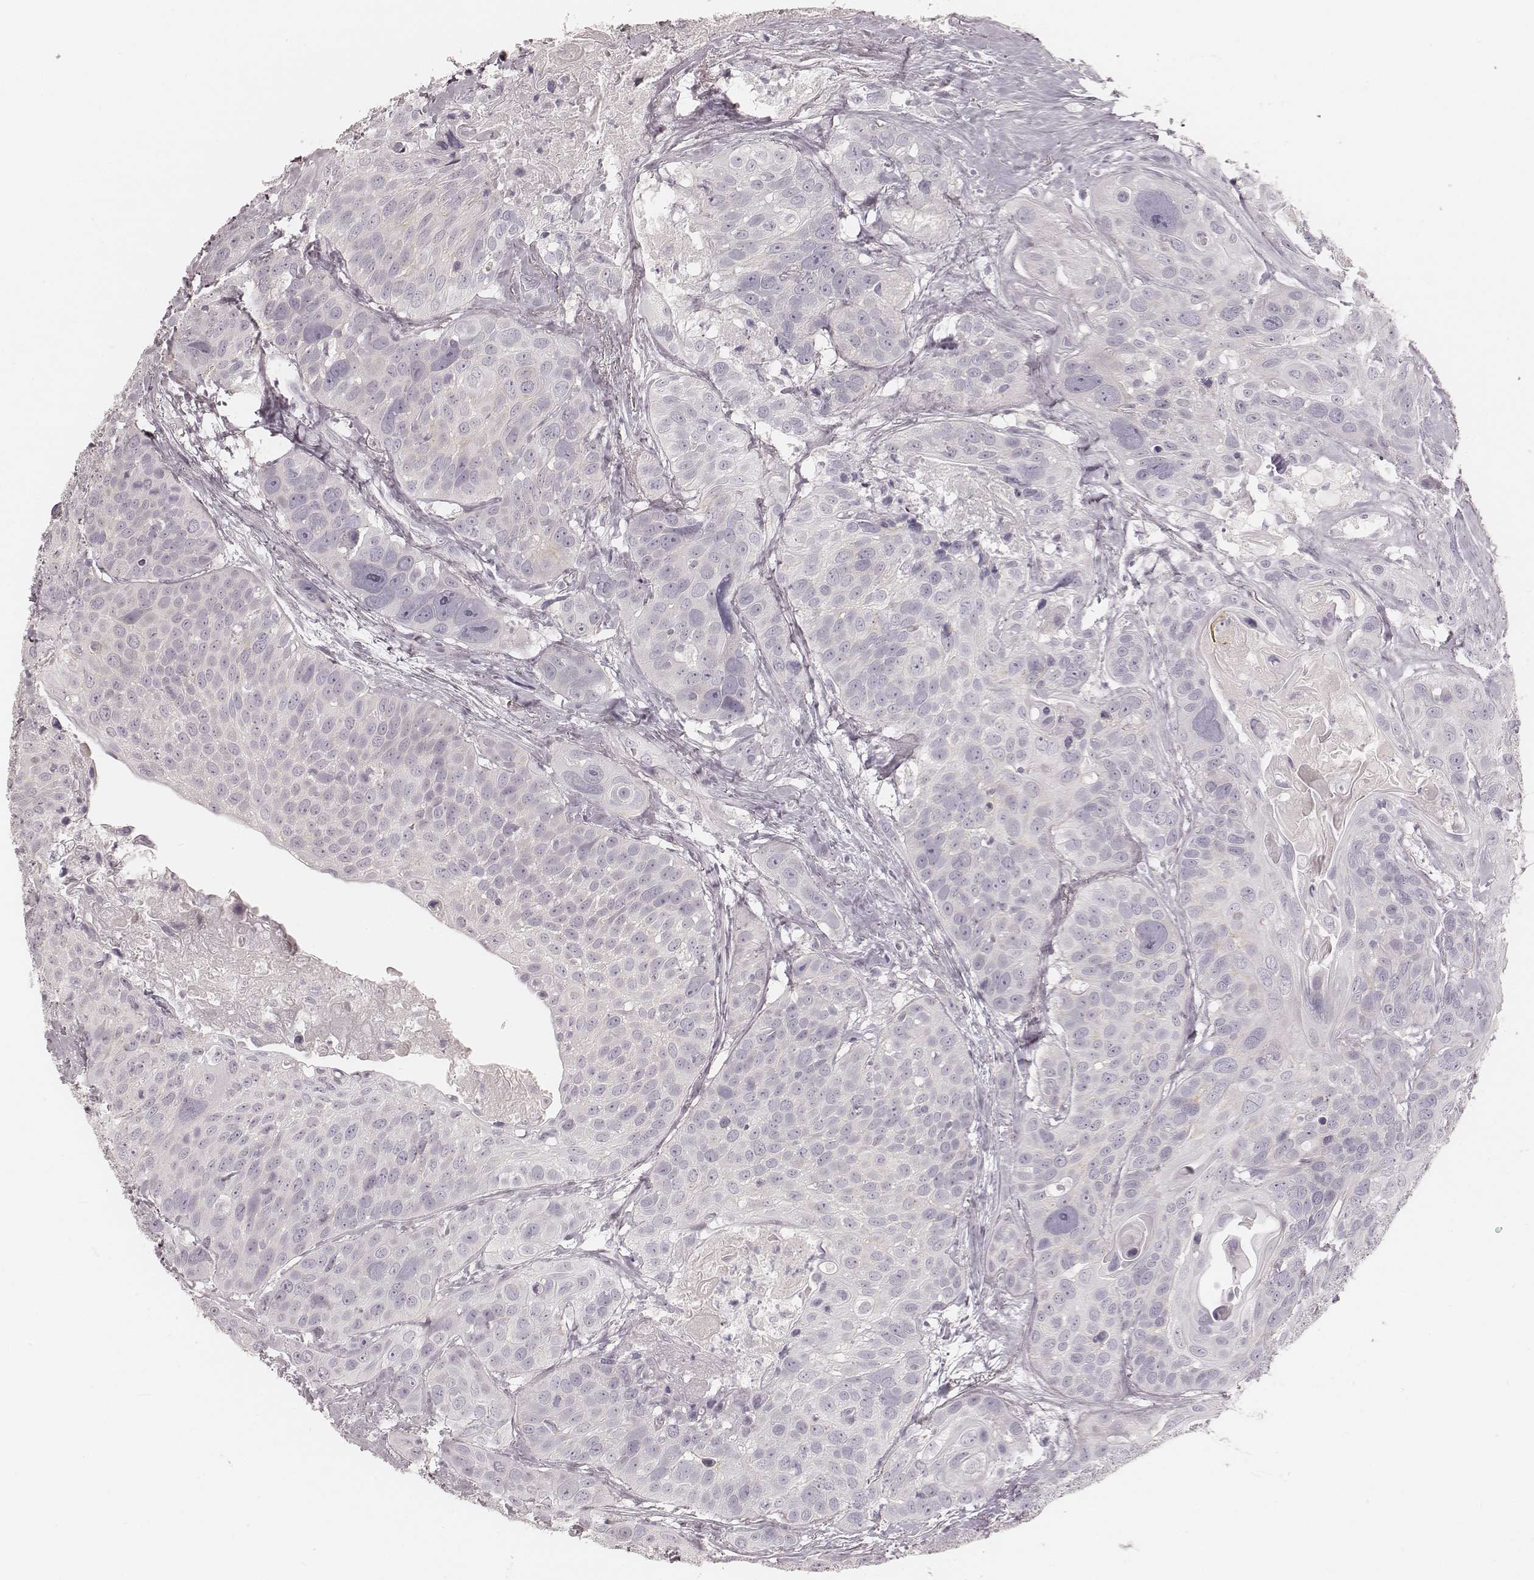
{"staining": {"intensity": "negative", "quantity": "none", "location": "none"}, "tissue": "head and neck cancer", "cell_type": "Tumor cells", "image_type": "cancer", "snomed": [{"axis": "morphology", "description": "Squamous cell carcinoma, NOS"}, {"axis": "topography", "description": "Oral tissue"}, {"axis": "topography", "description": "Head-Neck"}], "caption": "Immunohistochemistry (IHC) histopathology image of head and neck squamous cell carcinoma stained for a protein (brown), which exhibits no staining in tumor cells. The staining was performed using DAB to visualize the protein expression in brown, while the nuclei were stained in blue with hematoxylin (Magnification: 20x).", "gene": "KRT26", "patient": {"sex": "male", "age": 56}}